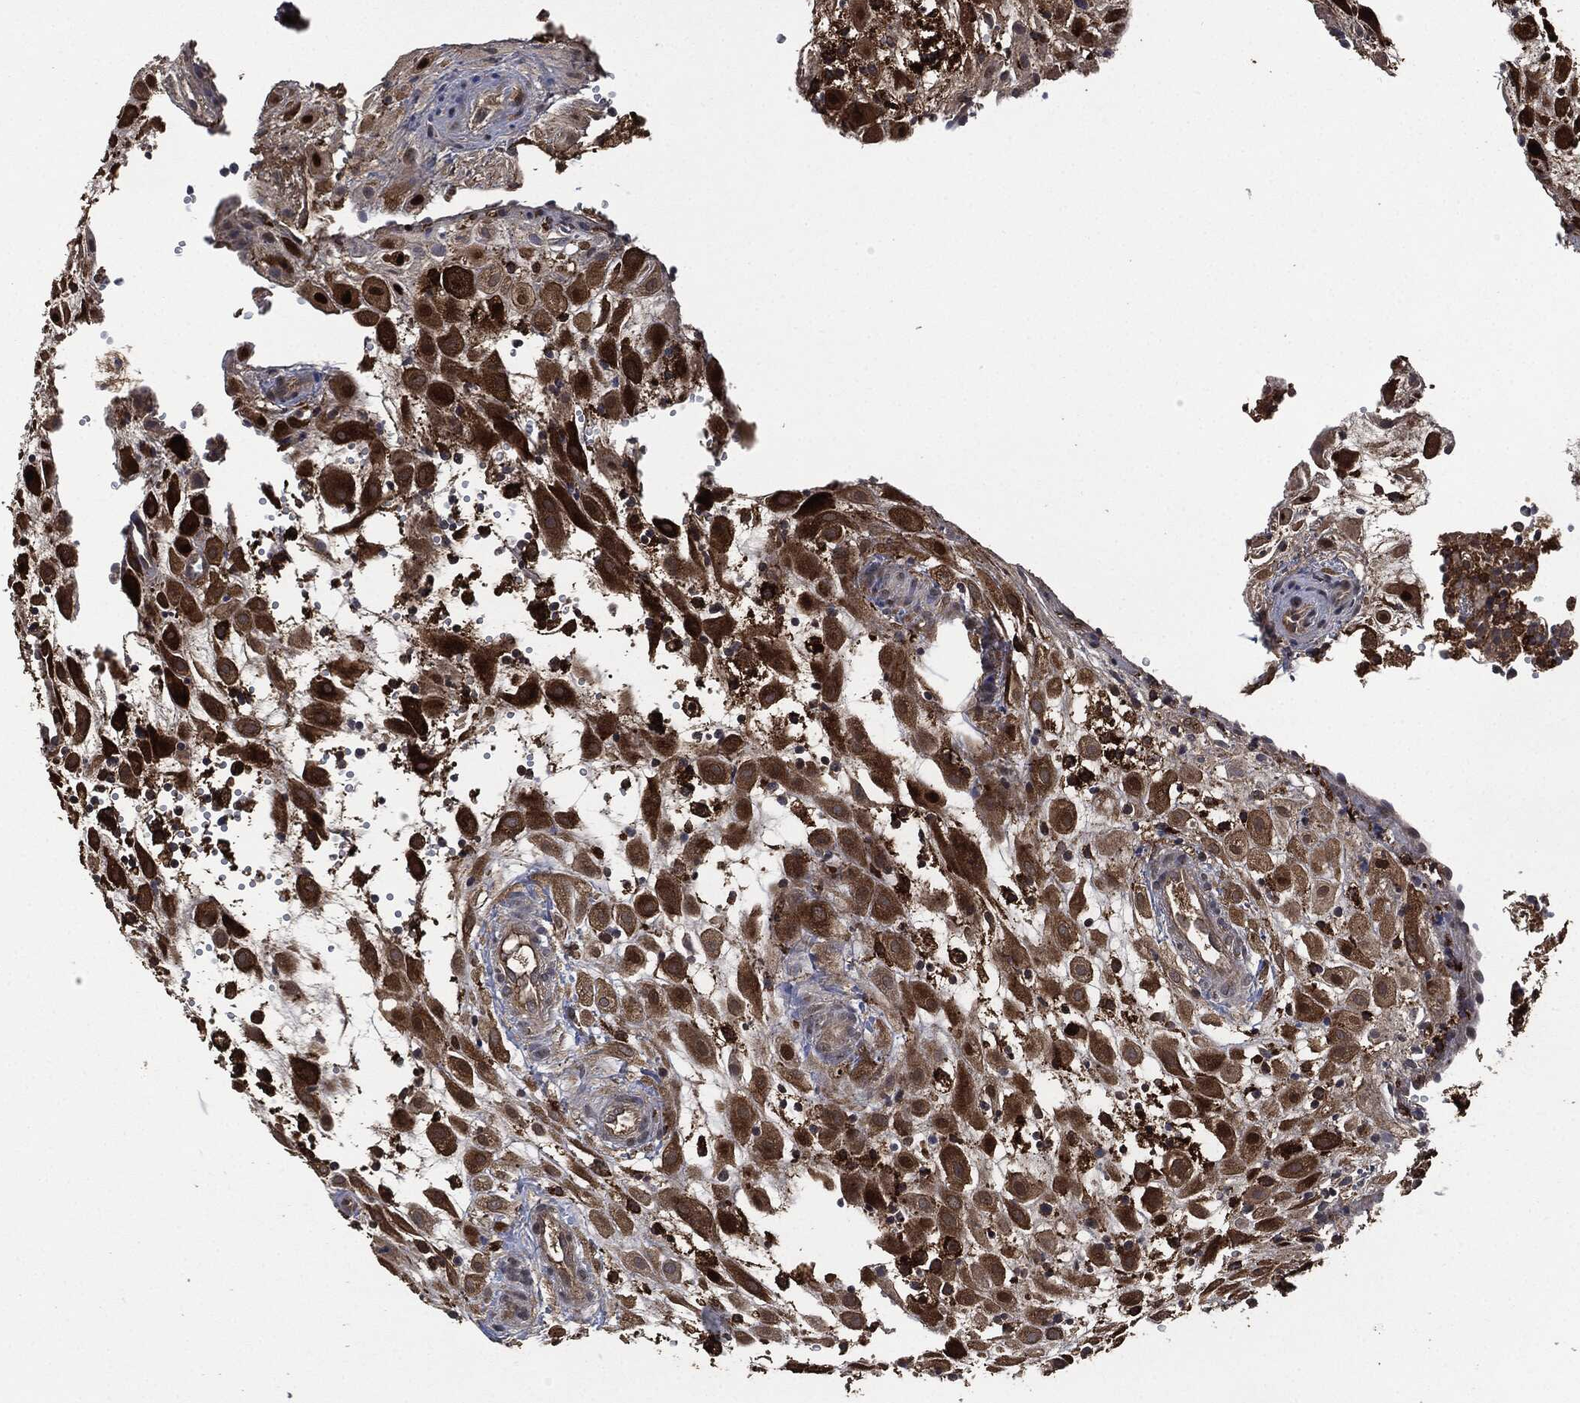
{"staining": {"intensity": "strong", "quantity": "25%-75%", "location": "cytoplasmic/membranous"}, "tissue": "placenta", "cell_type": "Decidual cells", "image_type": "normal", "snomed": [{"axis": "morphology", "description": "Normal tissue, NOS"}, {"axis": "topography", "description": "Placenta"}], "caption": "Unremarkable placenta reveals strong cytoplasmic/membranous staining in approximately 25%-75% of decidual cells.", "gene": "CRABP2", "patient": {"sex": "female", "age": 24}}